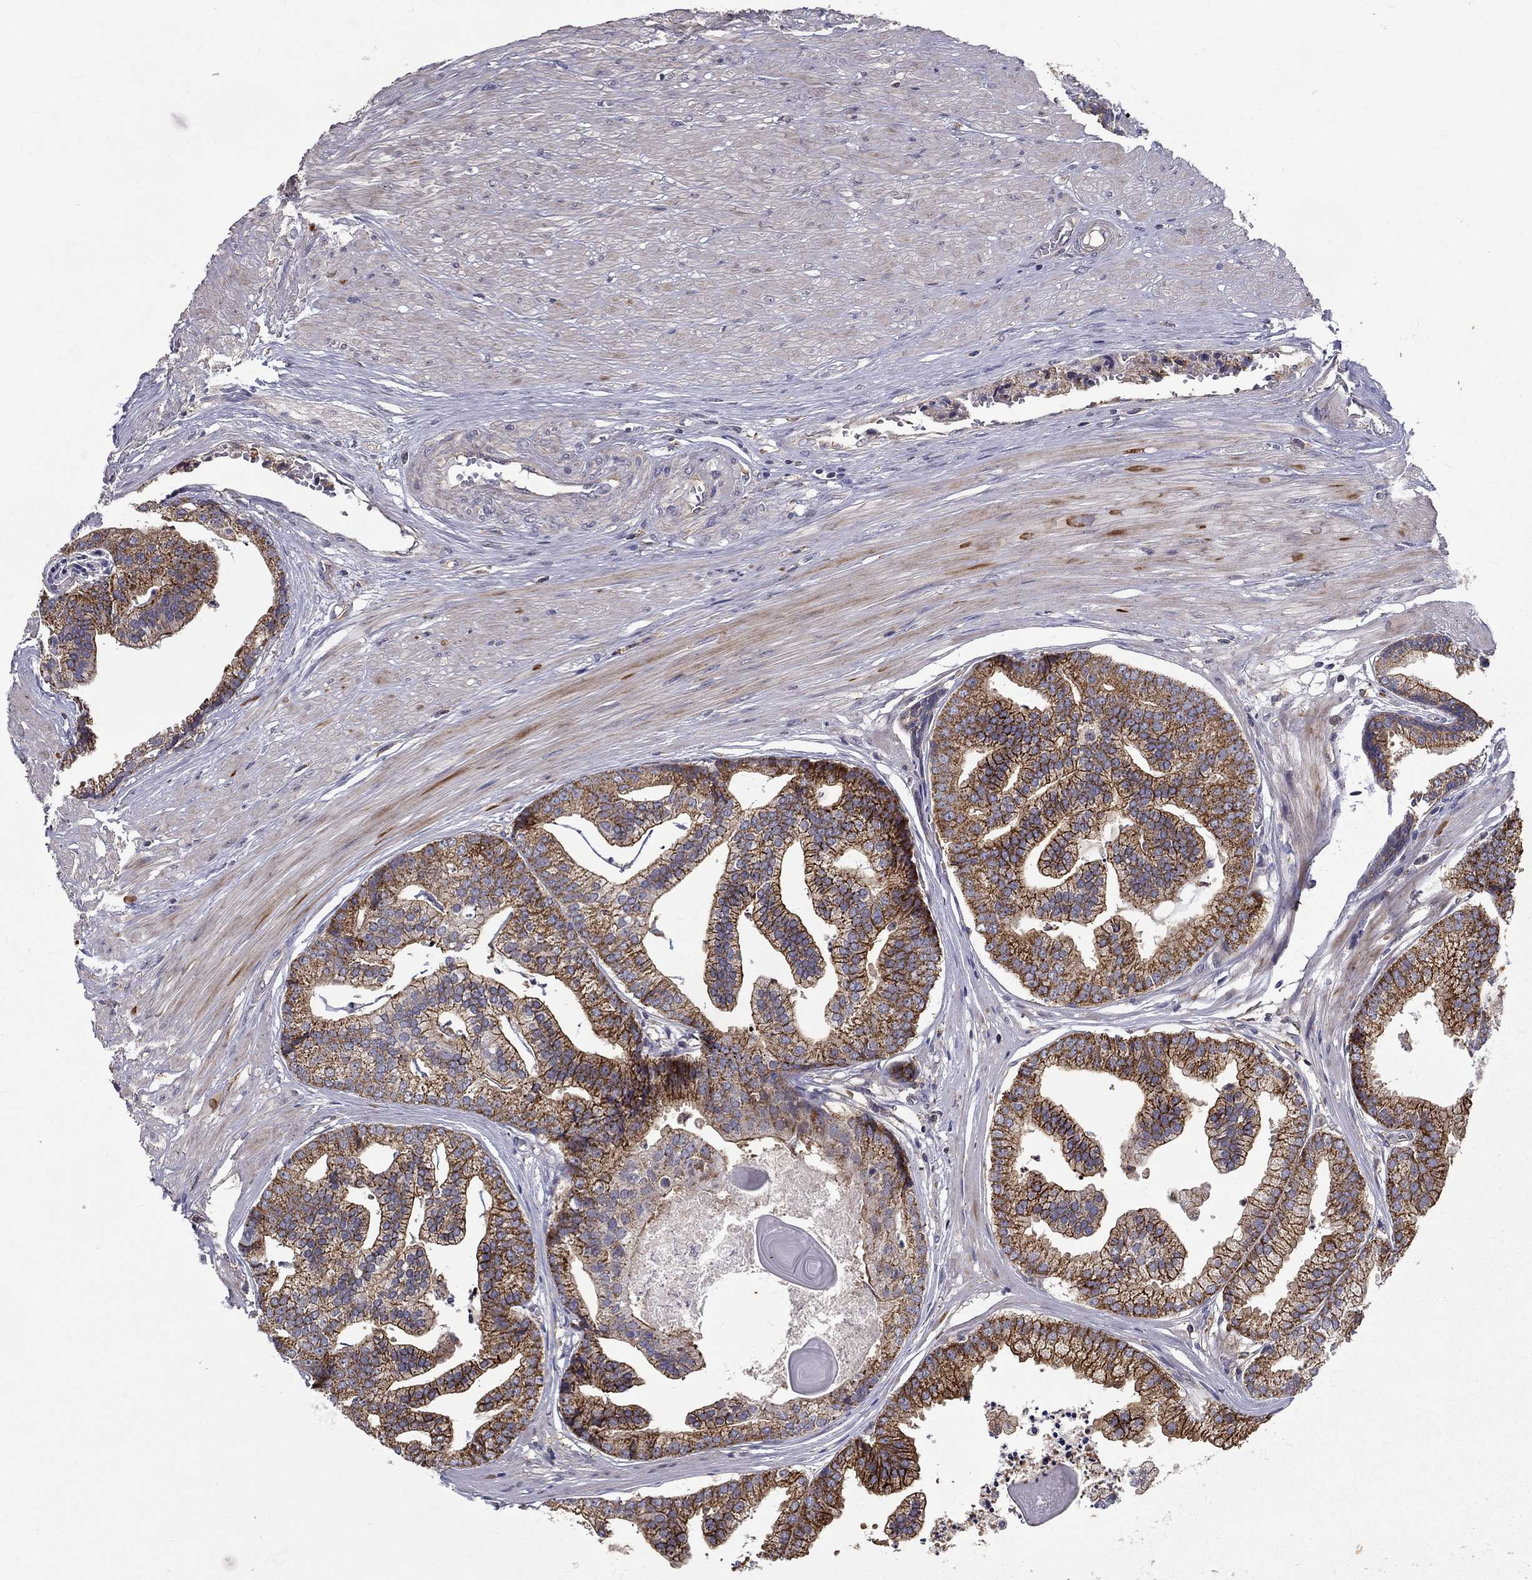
{"staining": {"intensity": "strong", "quantity": ">75%", "location": "cytoplasmic/membranous"}, "tissue": "prostate cancer", "cell_type": "Tumor cells", "image_type": "cancer", "snomed": [{"axis": "morphology", "description": "Adenocarcinoma, NOS"}, {"axis": "topography", "description": "Prostate and seminal vesicle, NOS"}, {"axis": "topography", "description": "Prostate"}], "caption": "A photomicrograph of human prostate cancer stained for a protein displays strong cytoplasmic/membranous brown staining in tumor cells. Nuclei are stained in blue.", "gene": "ALDH4A1", "patient": {"sex": "male", "age": 44}}